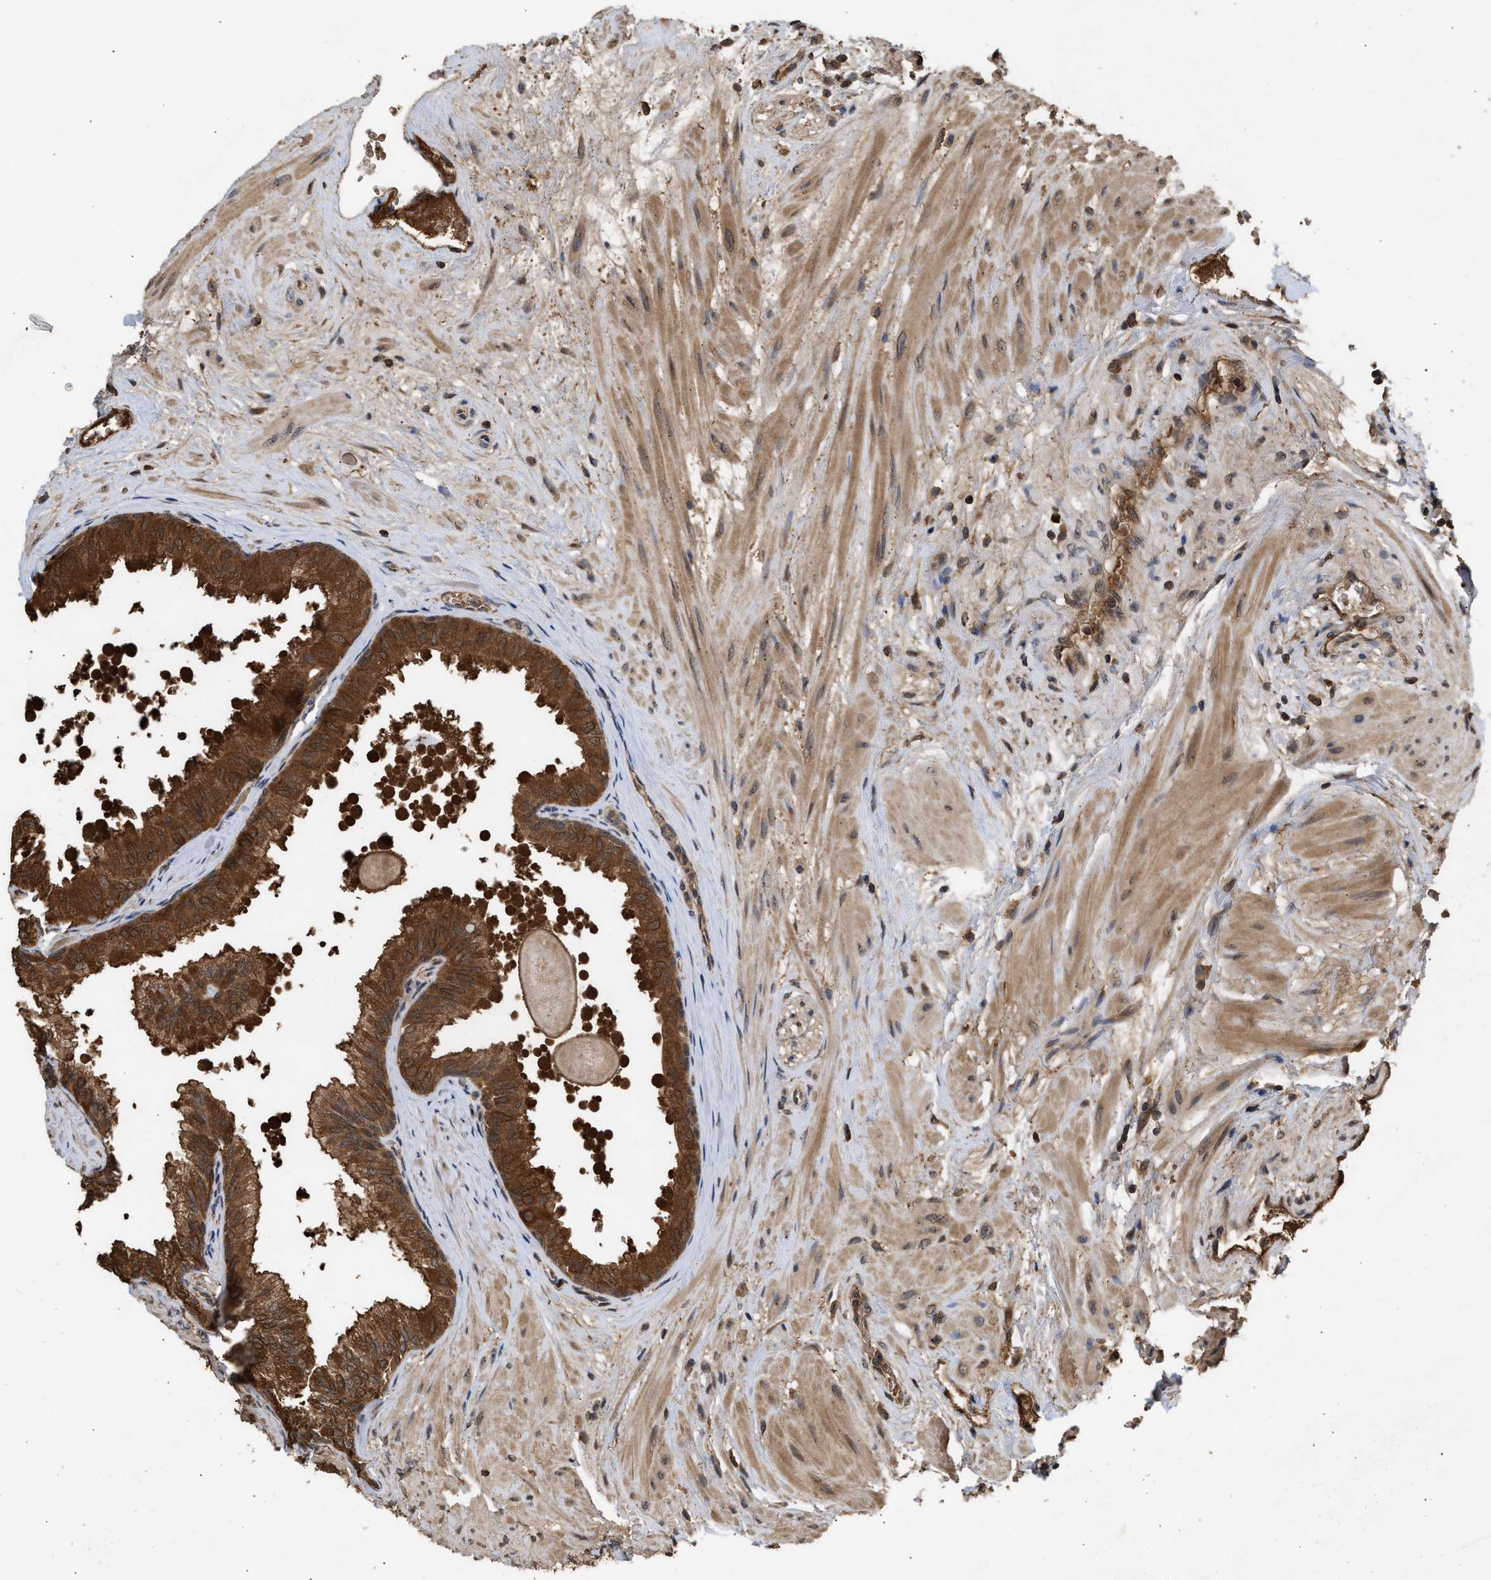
{"staining": {"intensity": "strong", "quantity": ">75%", "location": "cytoplasmic/membranous,nuclear"}, "tissue": "seminal vesicle", "cell_type": "Glandular cells", "image_type": "normal", "snomed": [{"axis": "morphology", "description": "Normal tissue, NOS"}, {"axis": "topography", "description": "Prostate"}, {"axis": "topography", "description": "Seminal veicle"}], "caption": "Immunohistochemistry (IHC) histopathology image of normal seminal vesicle stained for a protein (brown), which demonstrates high levels of strong cytoplasmic/membranous,nuclear staining in approximately >75% of glandular cells.", "gene": "FITM1", "patient": {"sex": "male", "age": 60}}